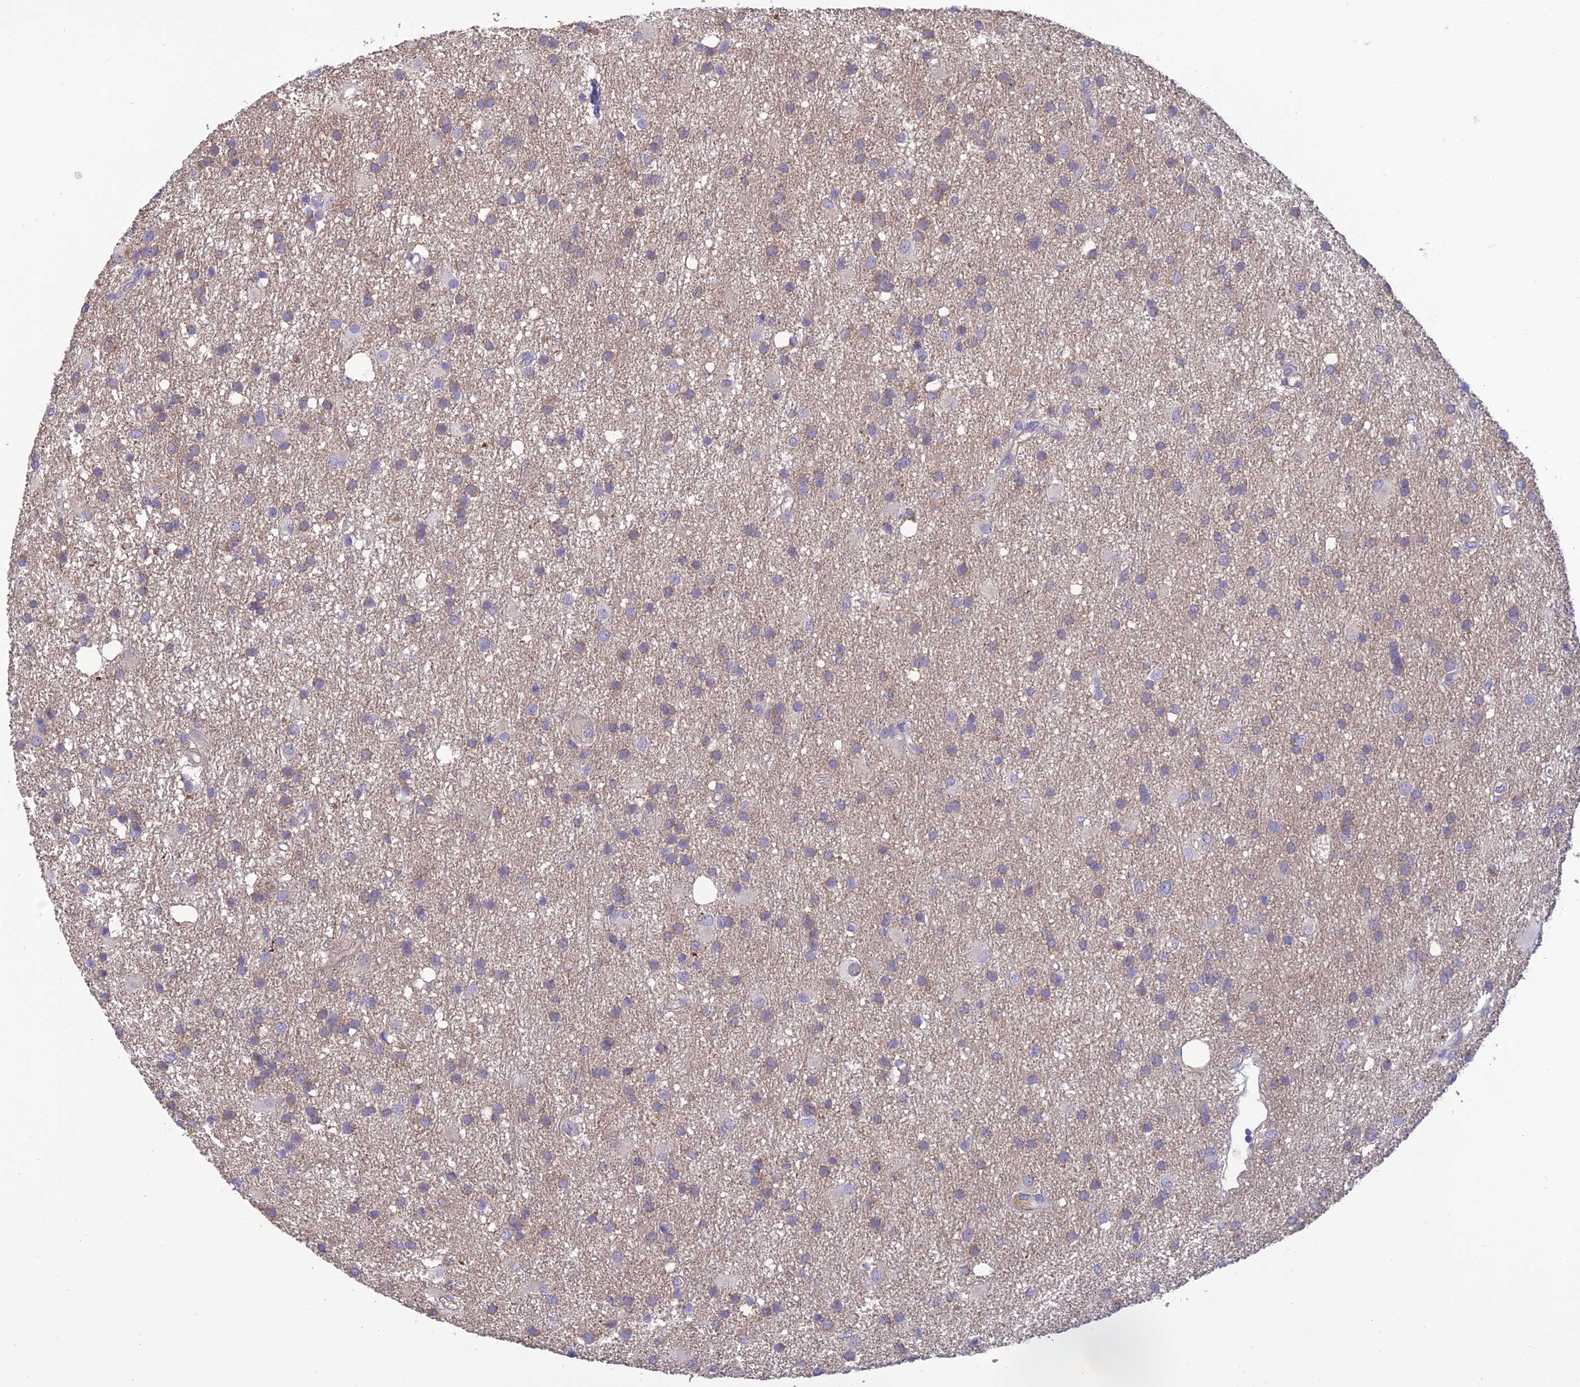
{"staining": {"intensity": "weak", "quantity": "<25%", "location": "cytoplasmic/membranous"}, "tissue": "glioma", "cell_type": "Tumor cells", "image_type": "cancer", "snomed": [{"axis": "morphology", "description": "Glioma, malignant, High grade"}, {"axis": "topography", "description": "Brain"}], "caption": "A photomicrograph of human high-grade glioma (malignant) is negative for staining in tumor cells.", "gene": "SFT2D2", "patient": {"sex": "male", "age": 77}}